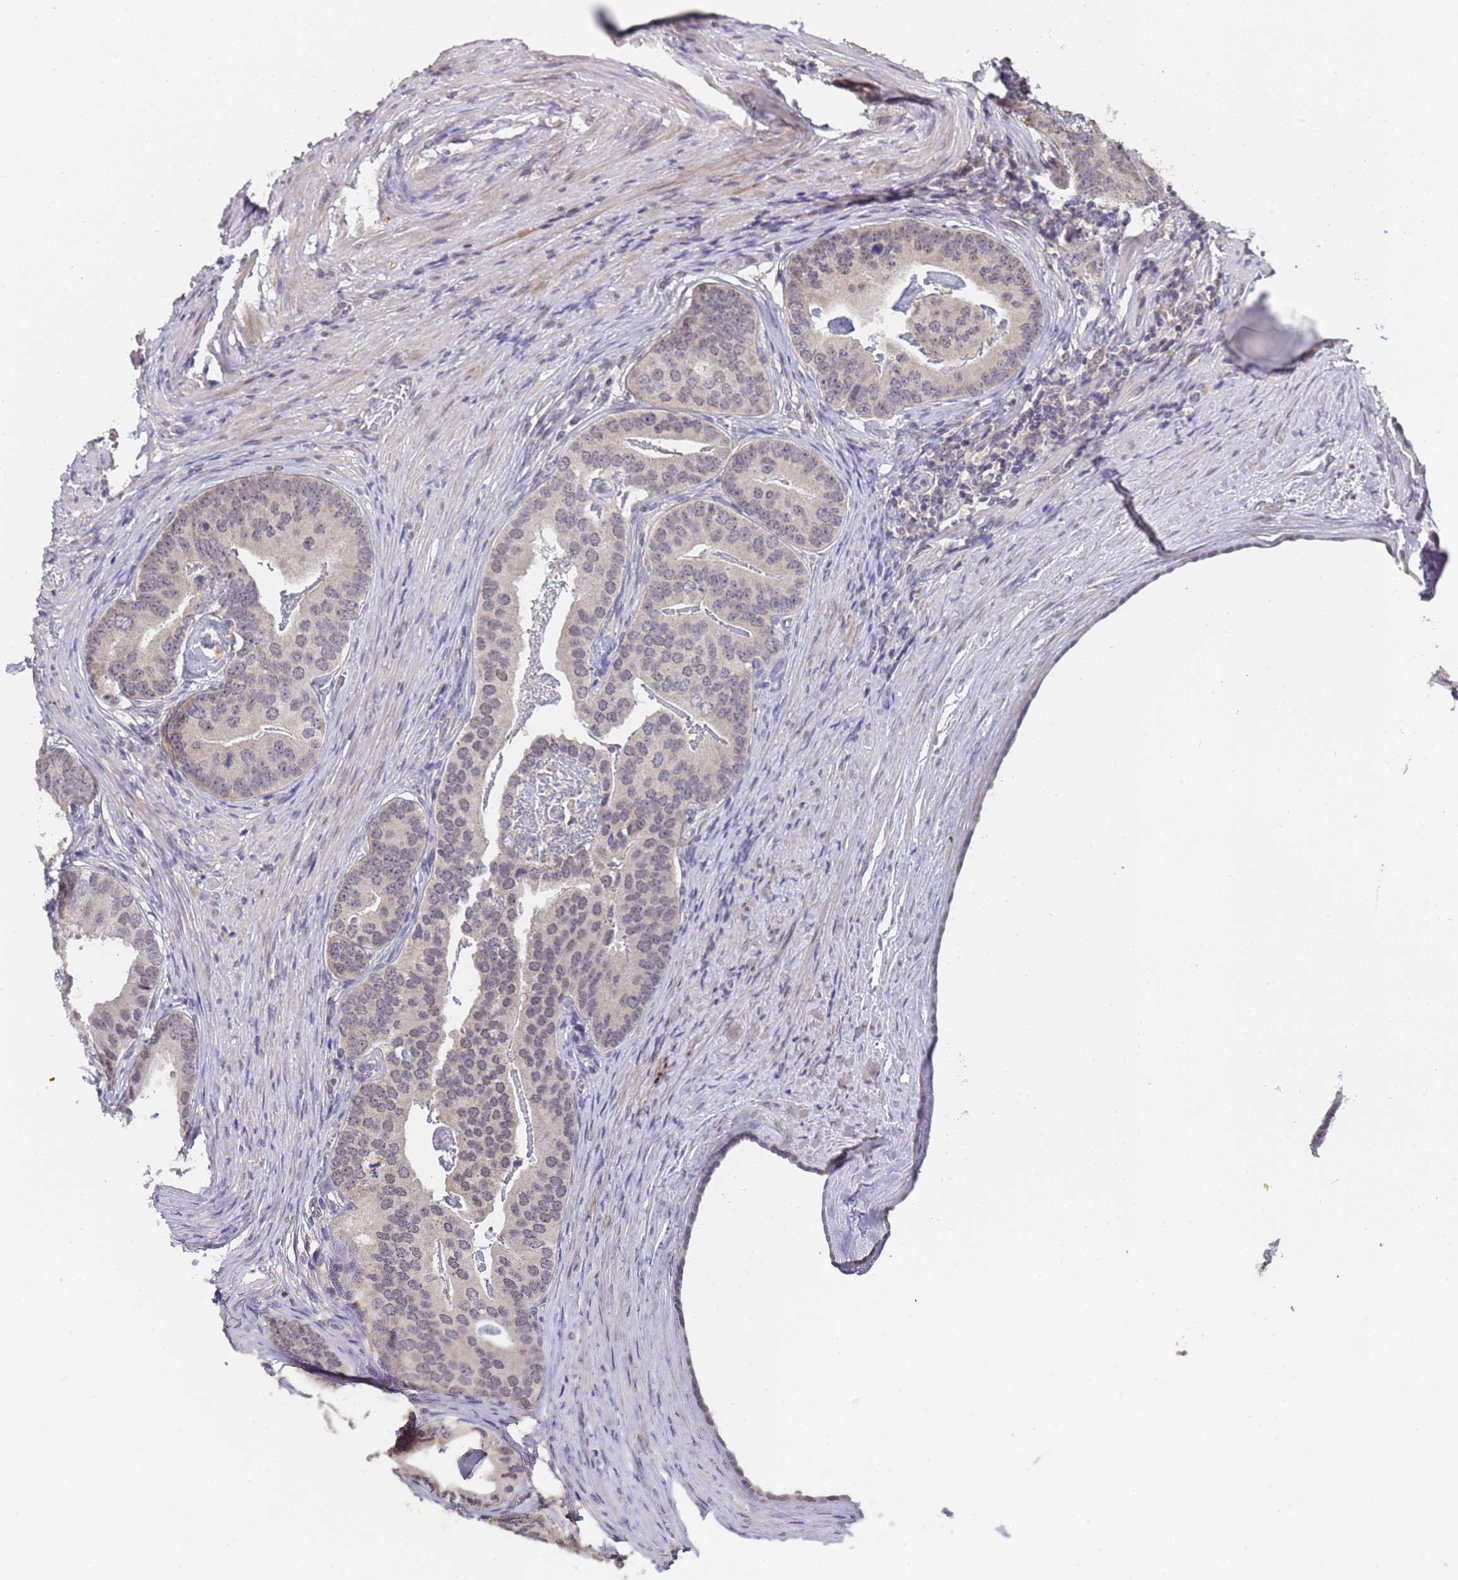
{"staining": {"intensity": "moderate", "quantity": "<25%", "location": "nuclear"}, "tissue": "prostate cancer", "cell_type": "Tumor cells", "image_type": "cancer", "snomed": [{"axis": "morphology", "description": "Adenocarcinoma, Low grade"}, {"axis": "topography", "description": "Prostate"}], "caption": "A micrograph of human prostate cancer stained for a protein displays moderate nuclear brown staining in tumor cells.", "gene": "ZNF248", "patient": {"sex": "male", "age": 71}}